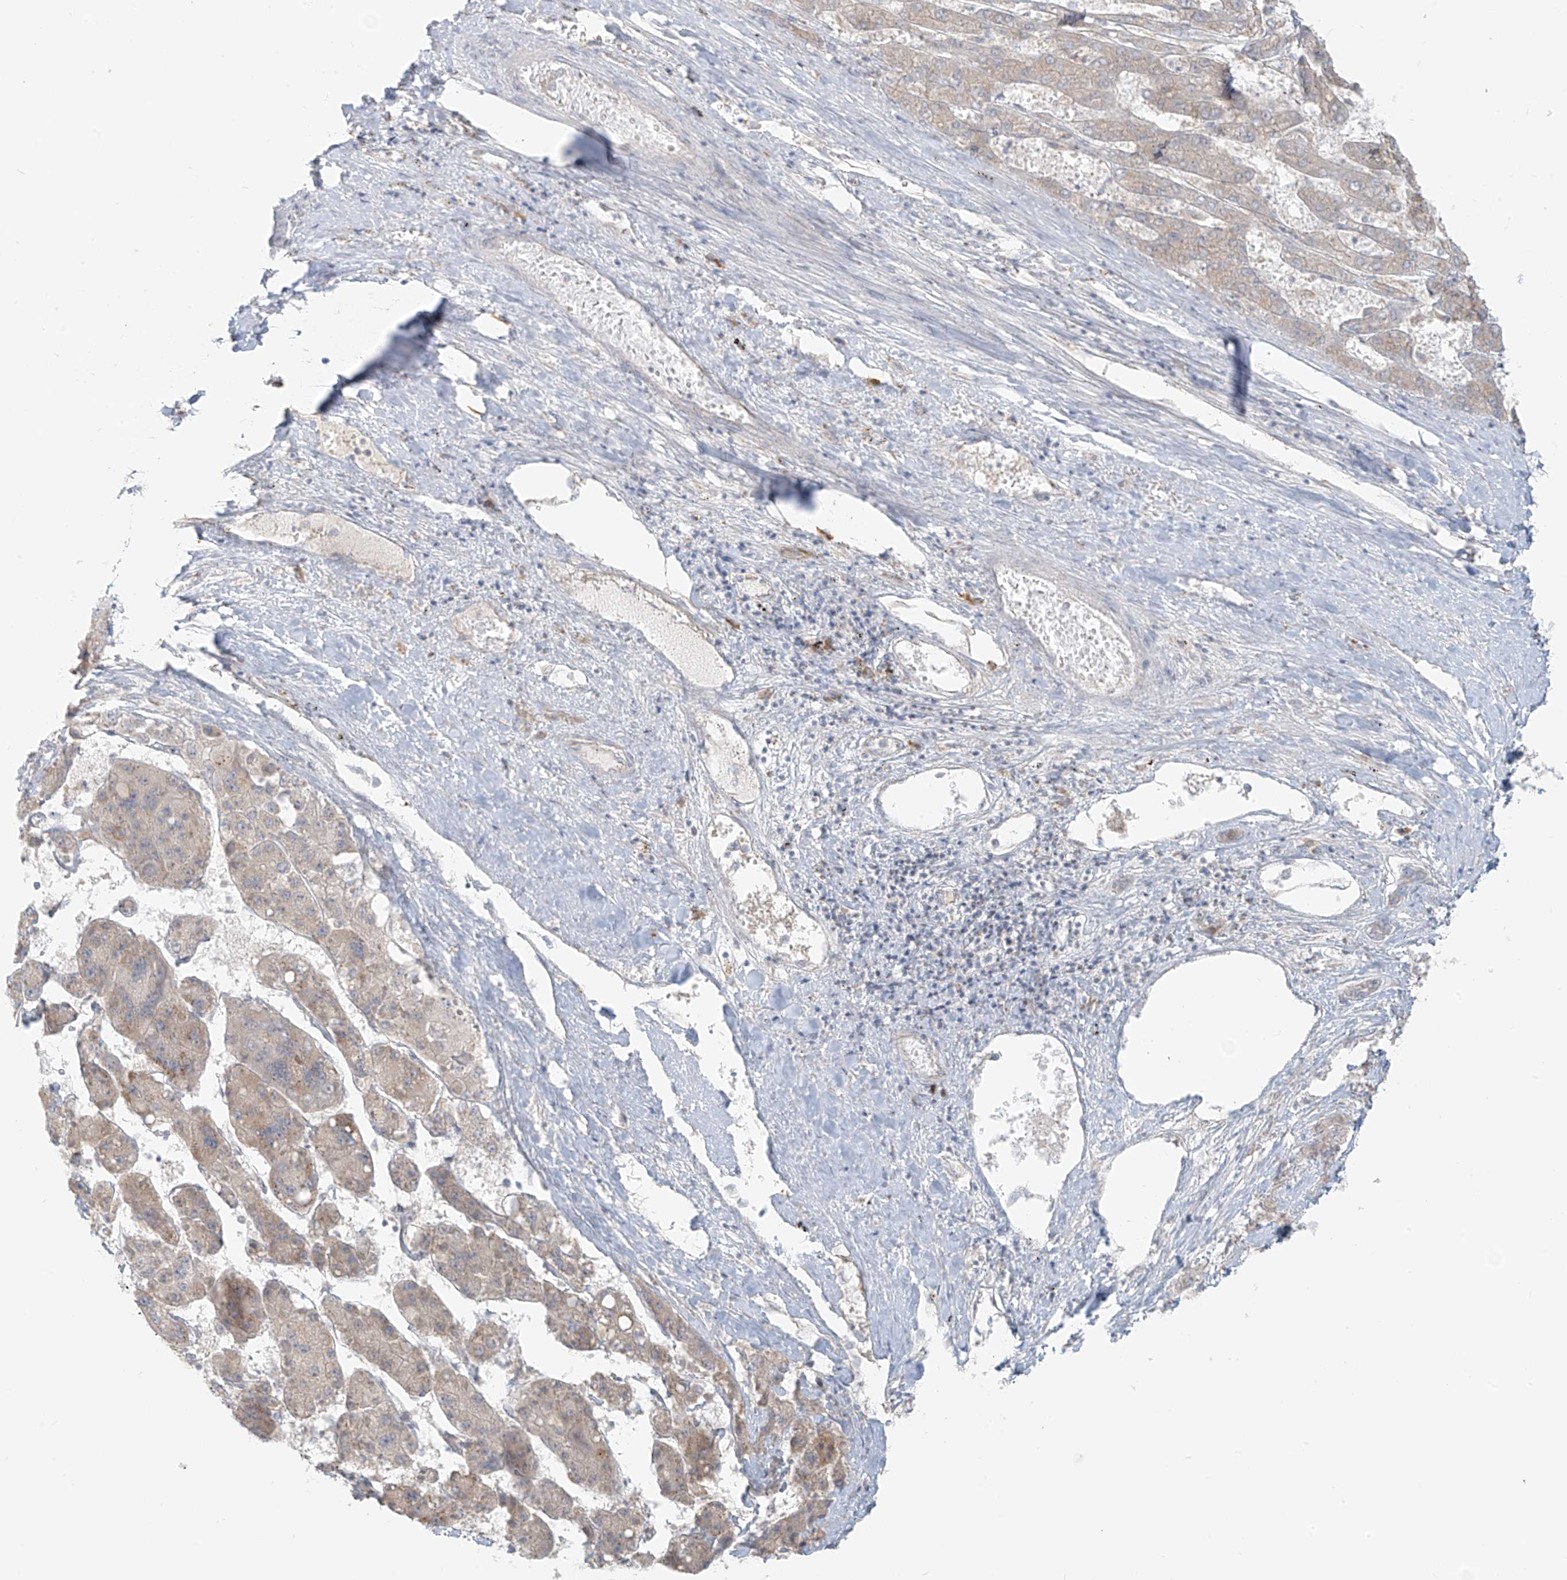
{"staining": {"intensity": "negative", "quantity": "none", "location": "none"}, "tissue": "liver cancer", "cell_type": "Tumor cells", "image_type": "cancer", "snomed": [{"axis": "morphology", "description": "Carcinoma, Hepatocellular, NOS"}, {"axis": "topography", "description": "Liver"}], "caption": "Immunohistochemical staining of hepatocellular carcinoma (liver) demonstrates no significant expression in tumor cells.", "gene": "UST", "patient": {"sex": "female", "age": 73}}